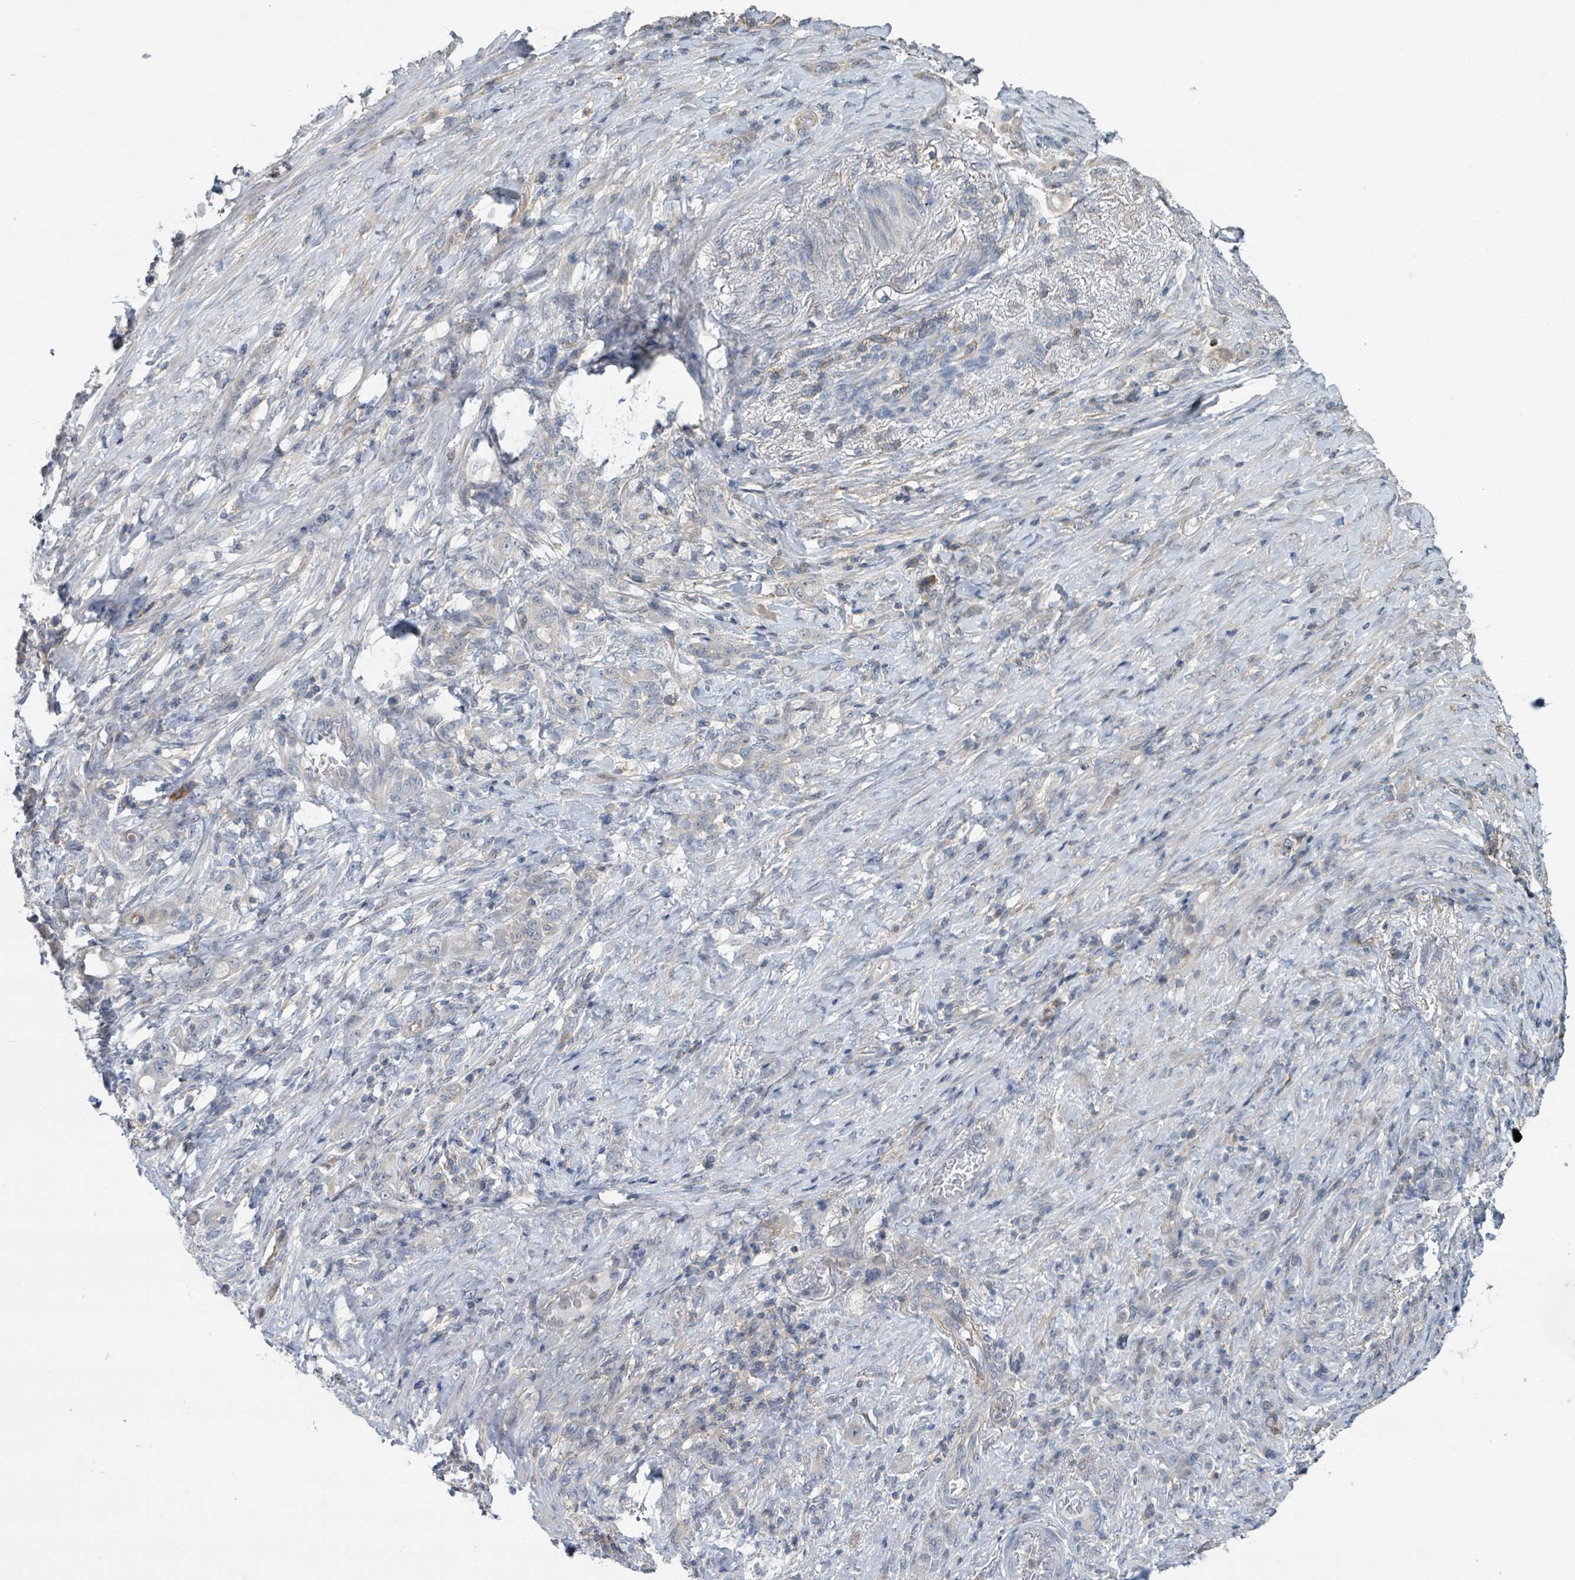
{"staining": {"intensity": "negative", "quantity": "none", "location": "none"}, "tissue": "stomach cancer", "cell_type": "Tumor cells", "image_type": "cancer", "snomed": [{"axis": "morphology", "description": "Adenocarcinoma, NOS"}, {"axis": "topography", "description": "Stomach"}], "caption": "Immunohistochemistry (IHC) of human stomach cancer (adenocarcinoma) displays no positivity in tumor cells.", "gene": "LRRC42", "patient": {"sex": "female", "age": 79}}